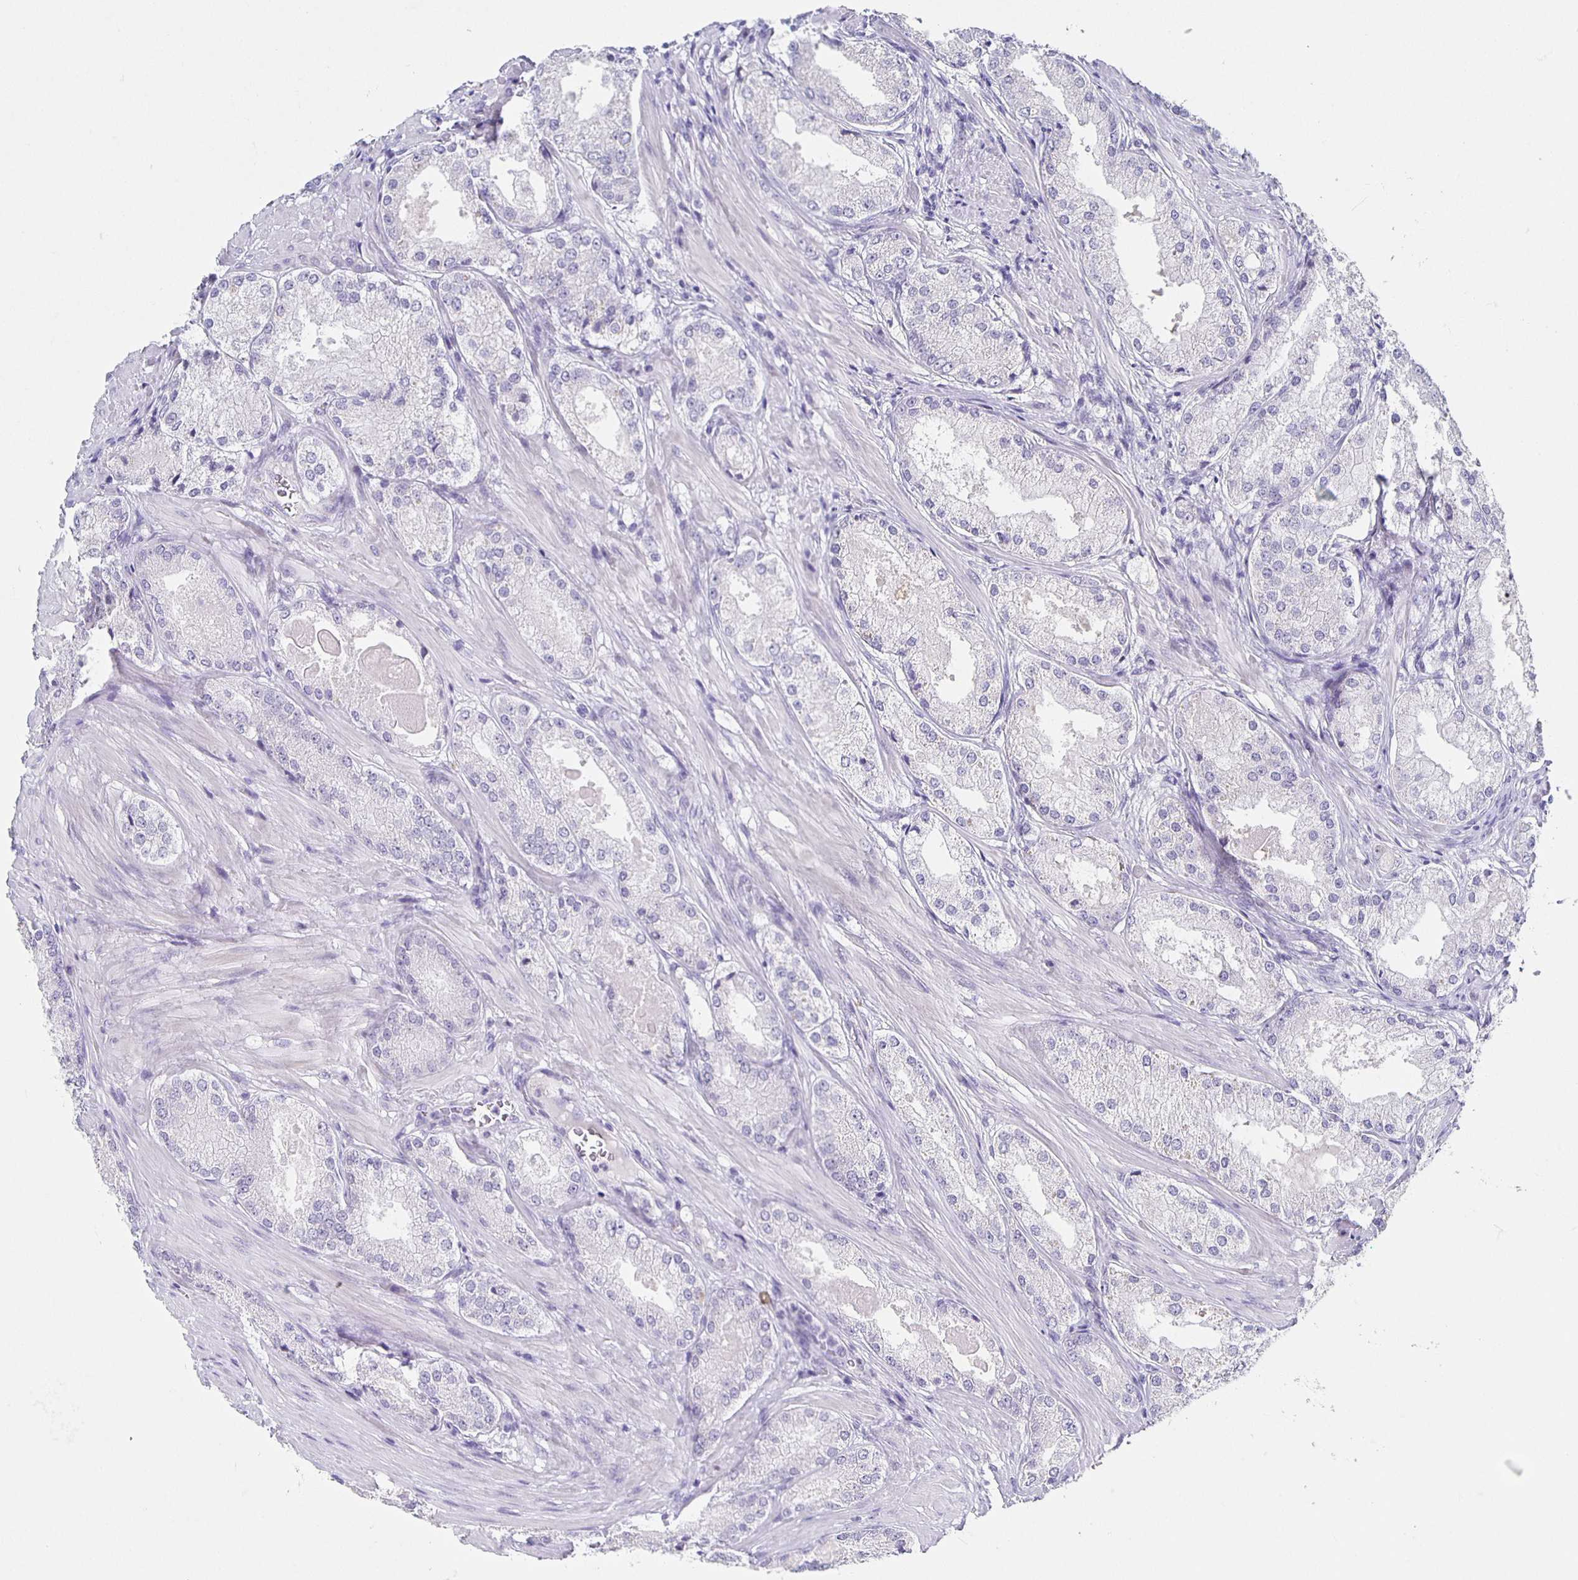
{"staining": {"intensity": "negative", "quantity": "none", "location": "none"}, "tissue": "prostate cancer", "cell_type": "Tumor cells", "image_type": "cancer", "snomed": [{"axis": "morphology", "description": "Adenocarcinoma, Low grade"}, {"axis": "topography", "description": "Prostate"}], "caption": "Image shows no protein positivity in tumor cells of prostate cancer (adenocarcinoma (low-grade)) tissue. Brightfield microscopy of immunohistochemistry (IHC) stained with DAB (brown) and hematoxylin (blue), captured at high magnification.", "gene": "CARNS1", "patient": {"sex": "male", "age": 68}}